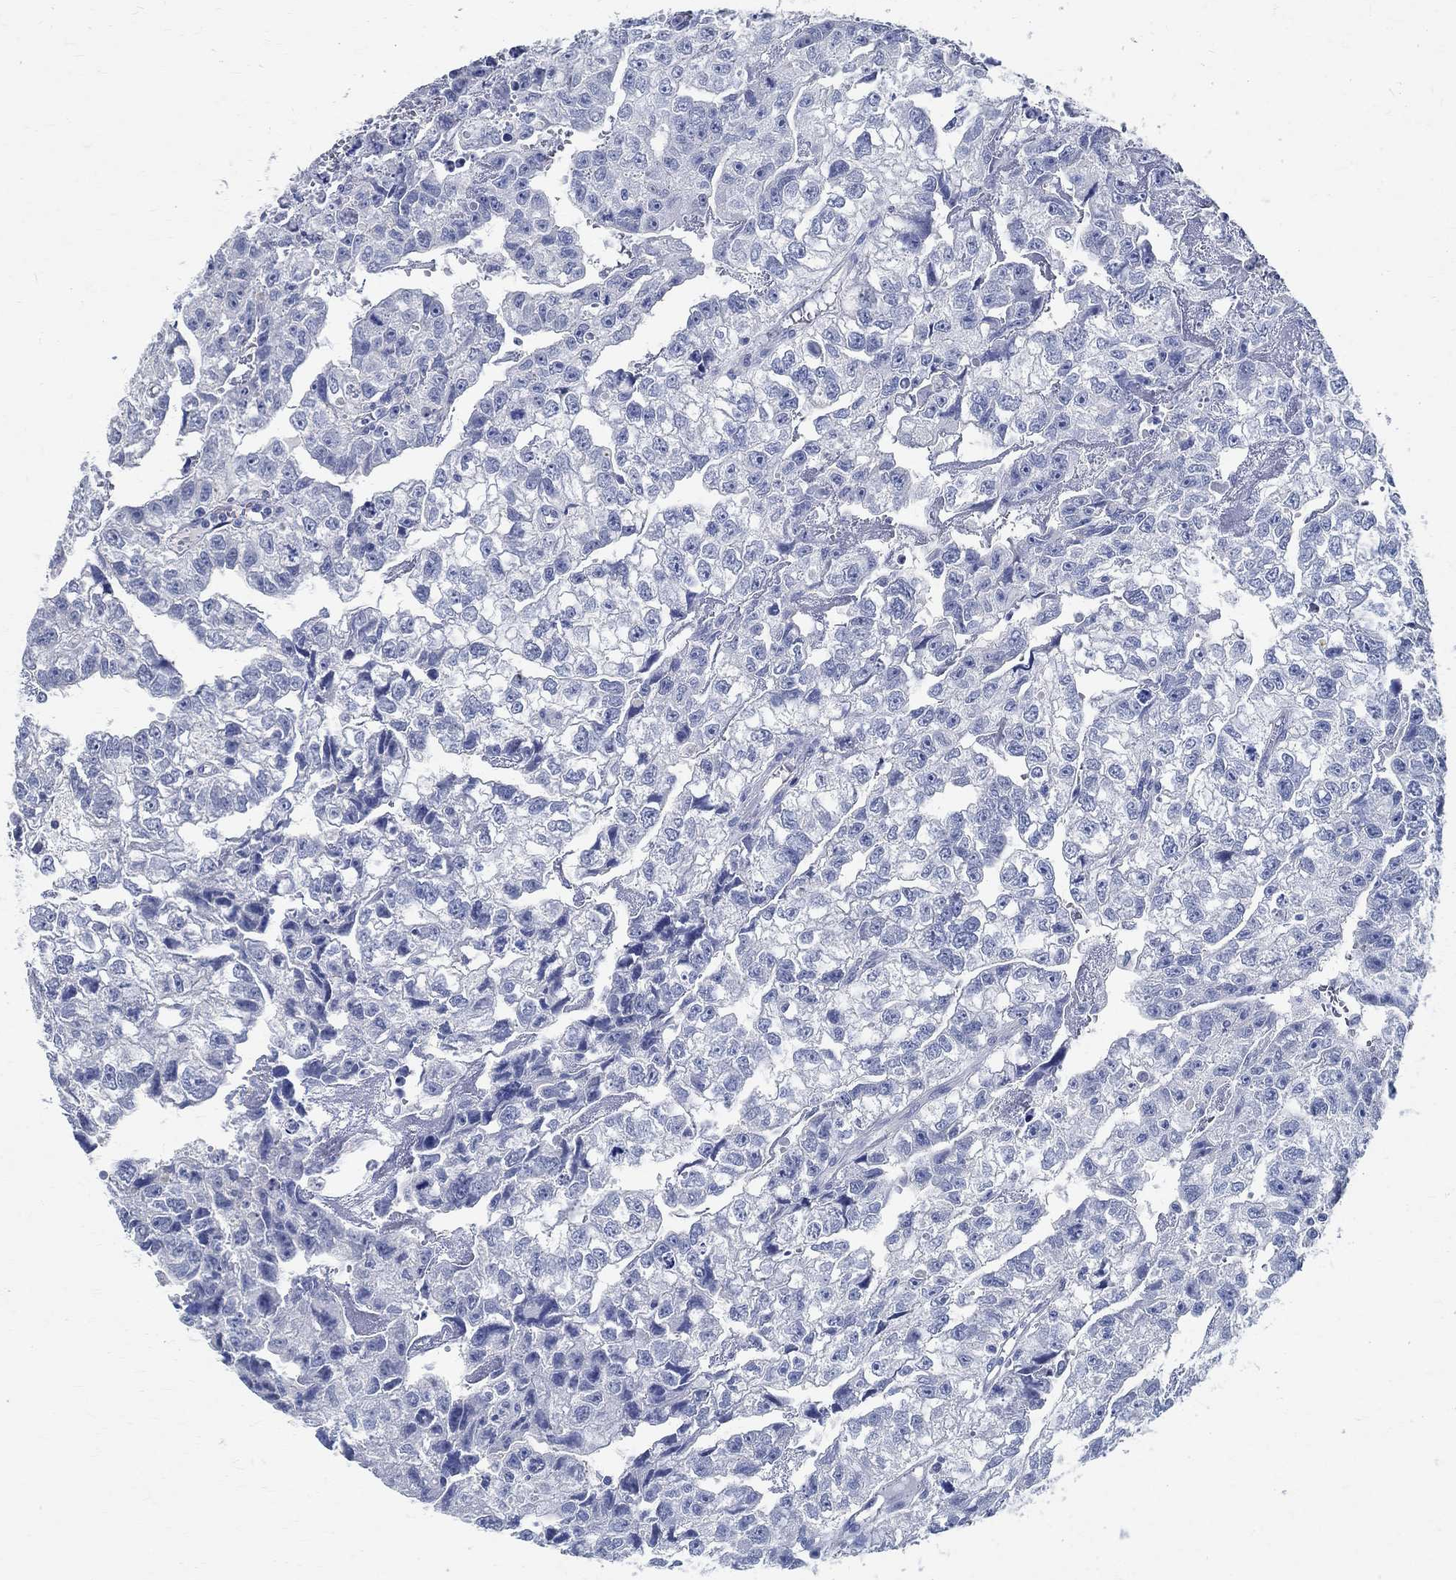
{"staining": {"intensity": "negative", "quantity": "none", "location": "none"}, "tissue": "testis cancer", "cell_type": "Tumor cells", "image_type": "cancer", "snomed": [{"axis": "morphology", "description": "Carcinoma, Embryonal, NOS"}, {"axis": "morphology", "description": "Teratoma, malignant, NOS"}, {"axis": "topography", "description": "Testis"}], "caption": "DAB immunohistochemical staining of testis cancer displays no significant positivity in tumor cells.", "gene": "PRX", "patient": {"sex": "male", "age": 44}}